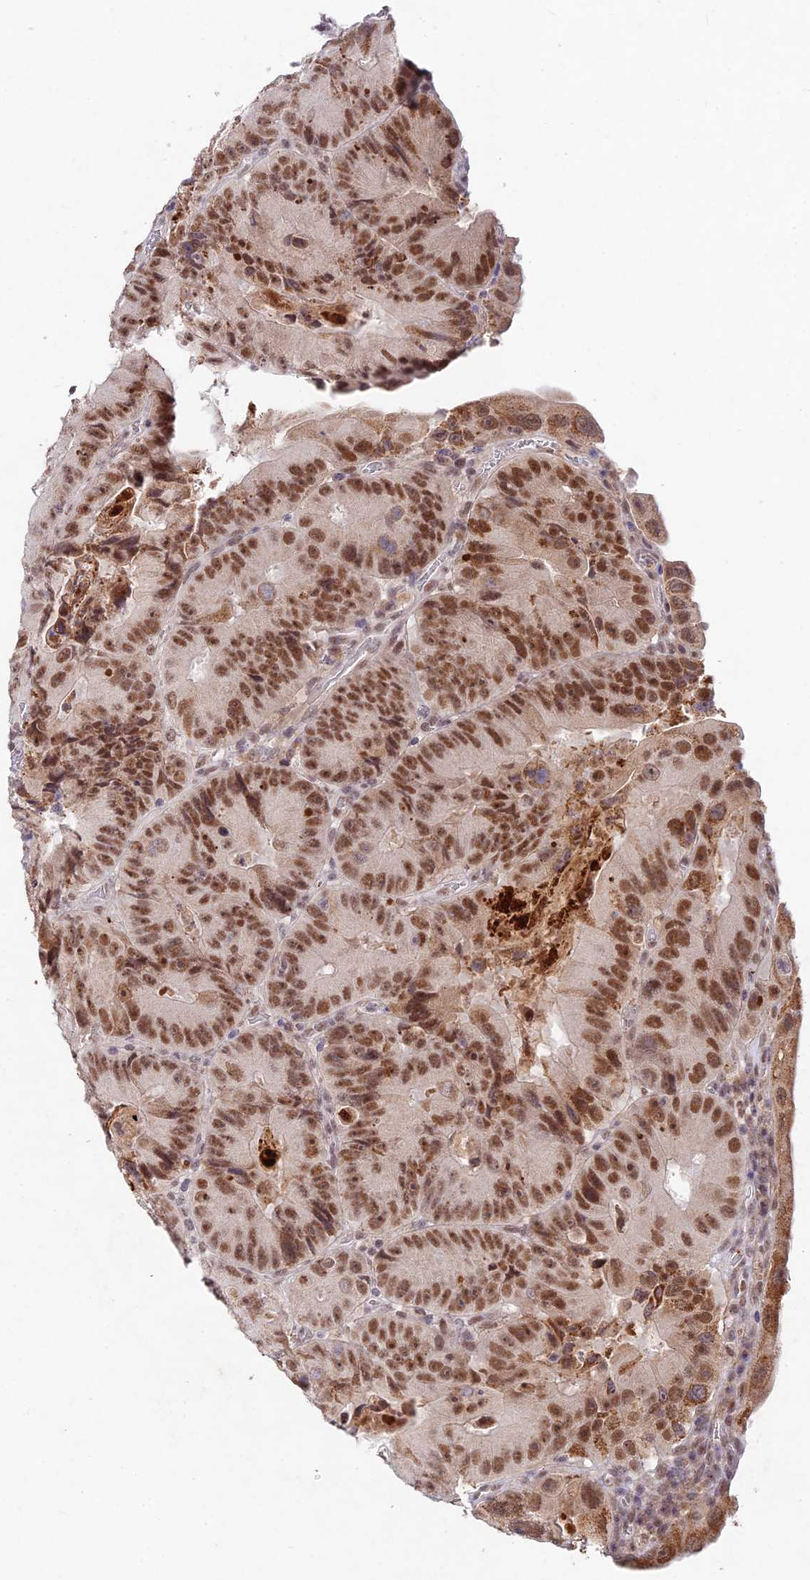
{"staining": {"intensity": "moderate", "quantity": ">75%", "location": "cytoplasmic/membranous,nuclear"}, "tissue": "colorectal cancer", "cell_type": "Tumor cells", "image_type": "cancer", "snomed": [{"axis": "morphology", "description": "Adenocarcinoma, NOS"}, {"axis": "topography", "description": "Colon"}], "caption": "Moderate cytoplasmic/membranous and nuclear expression for a protein is appreciated in approximately >75% of tumor cells of colorectal cancer using immunohistochemistry.", "gene": "RAVER1", "patient": {"sex": "female", "age": 86}}